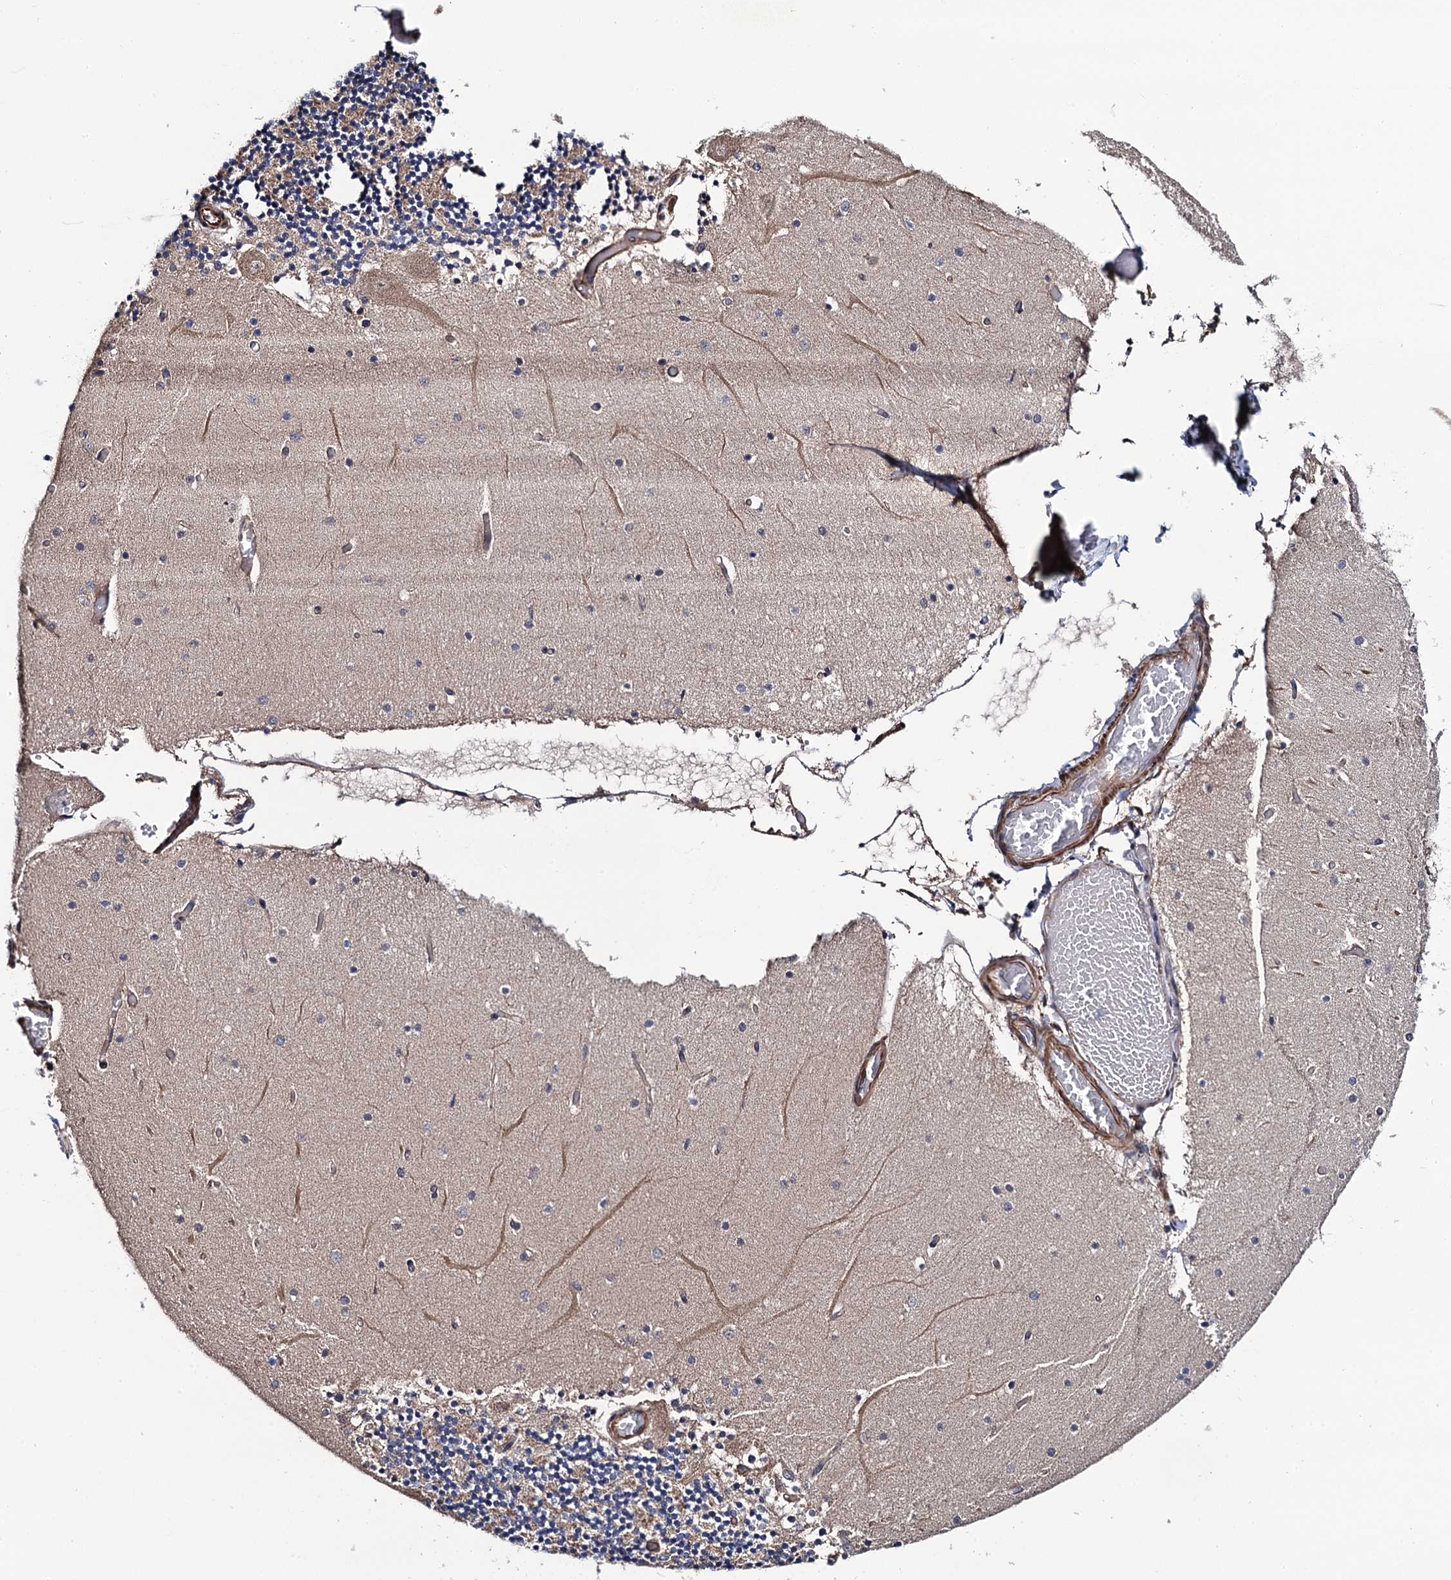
{"staining": {"intensity": "weak", "quantity": "25%-75%", "location": "cytoplasmic/membranous"}, "tissue": "cerebellum", "cell_type": "Cells in granular layer", "image_type": "normal", "snomed": [{"axis": "morphology", "description": "Normal tissue, NOS"}, {"axis": "topography", "description": "Cerebellum"}], "caption": "Weak cytoplasmic/membranous staining is seen in about 25%-75% of cells in granular layer in normal cerebellum. (DAB (3,3'-diaminobenzidine) IHC with brightfield microscopy, high magnification).", "gene": "FSIP1", "patient": {"sex": "female", "age": 28}}